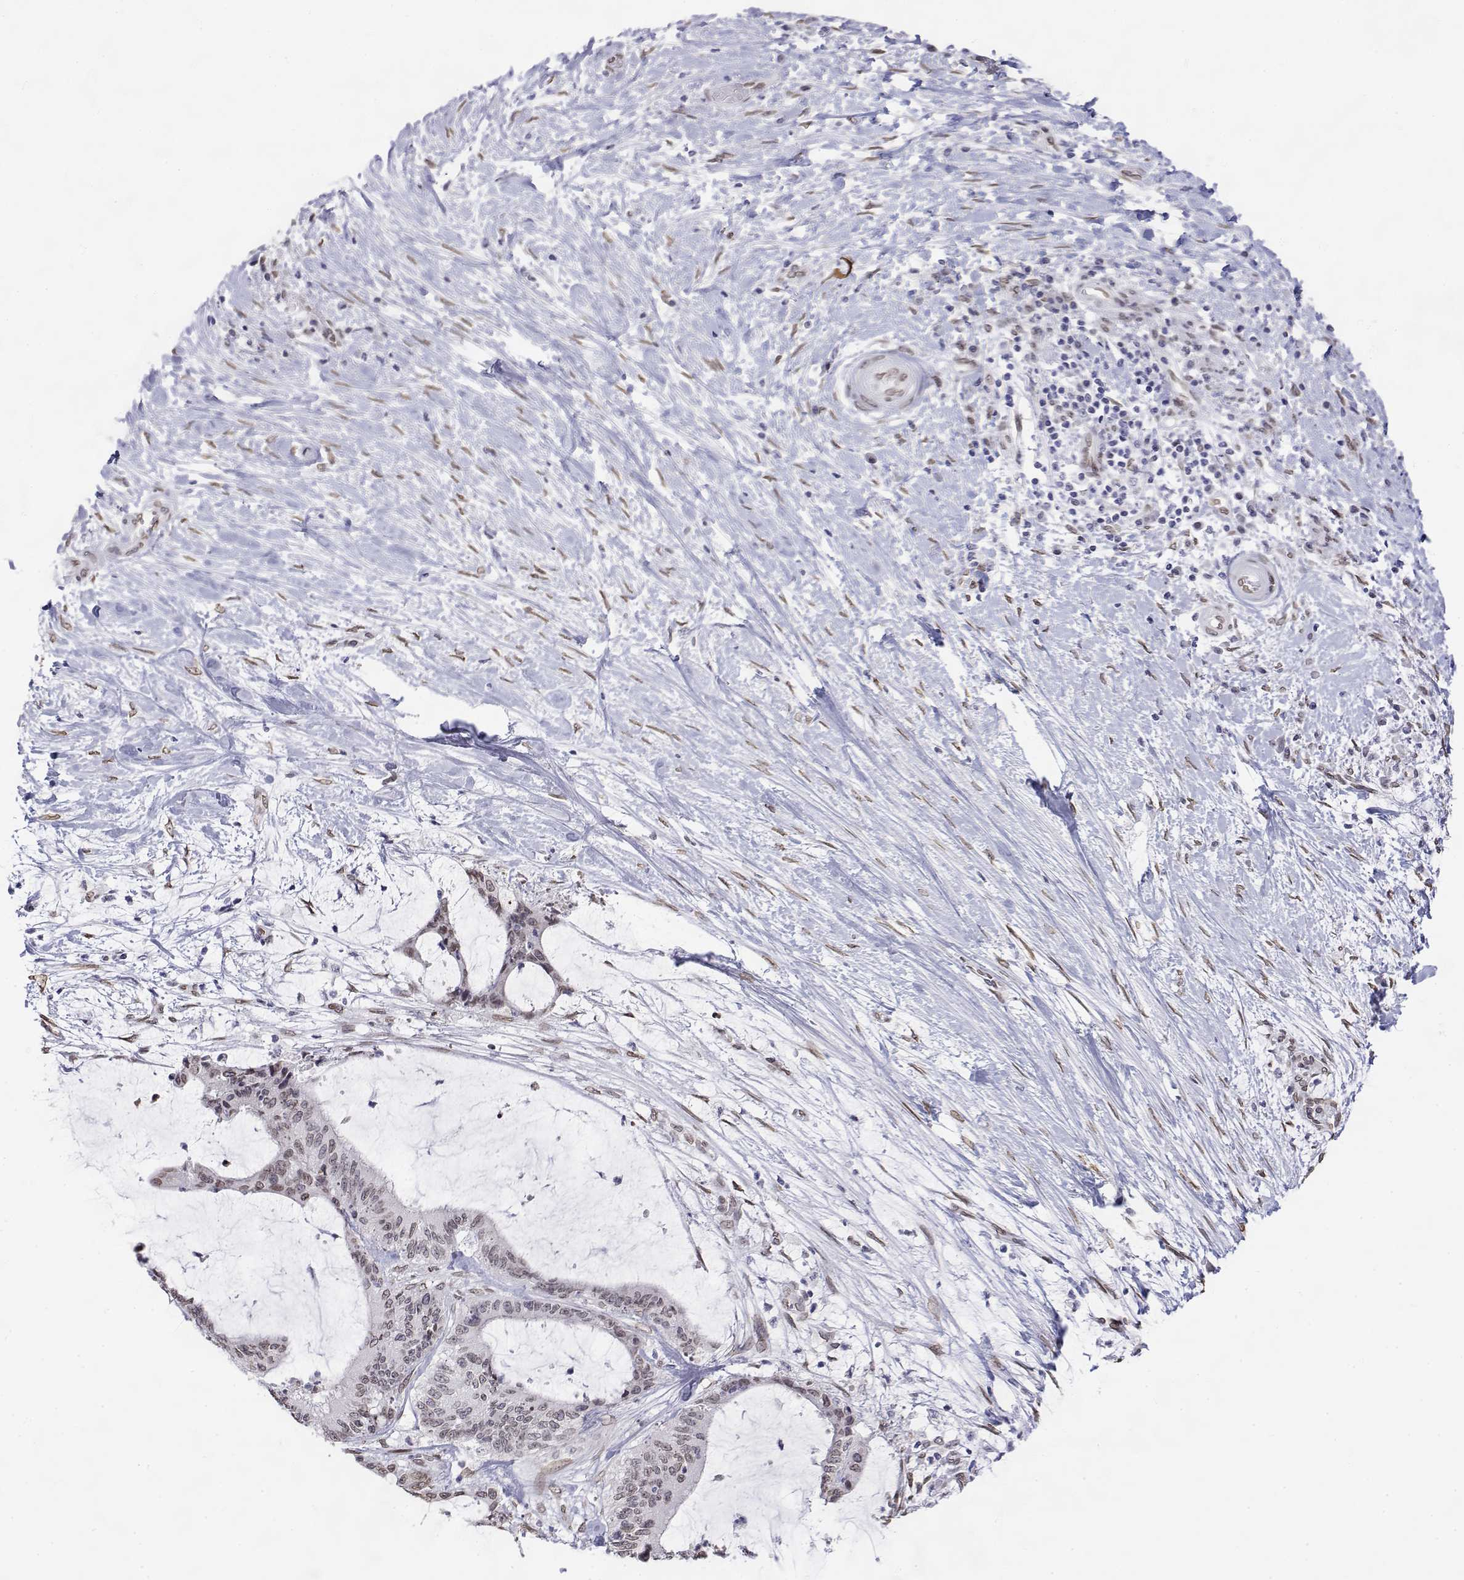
{"staining": {"intensity": "weak", "quantity": "25%-75%", "location": "nuclear"}, "tissue": "liver cancer", "cell_type": "Tumor cells", "image_type": "cancer", "snomed": [{"axis": "morphology", "description": "Cholangiocarcinoma"}, {"axis": "topography", "description": "Liver"}], "caption": "Cholangiocarcinoma (liver) stained for a protein shows weak nuclear positivity in tumor cells.", "gene": "ZNF532", "patient": {"sex": "female", "age": 73}}